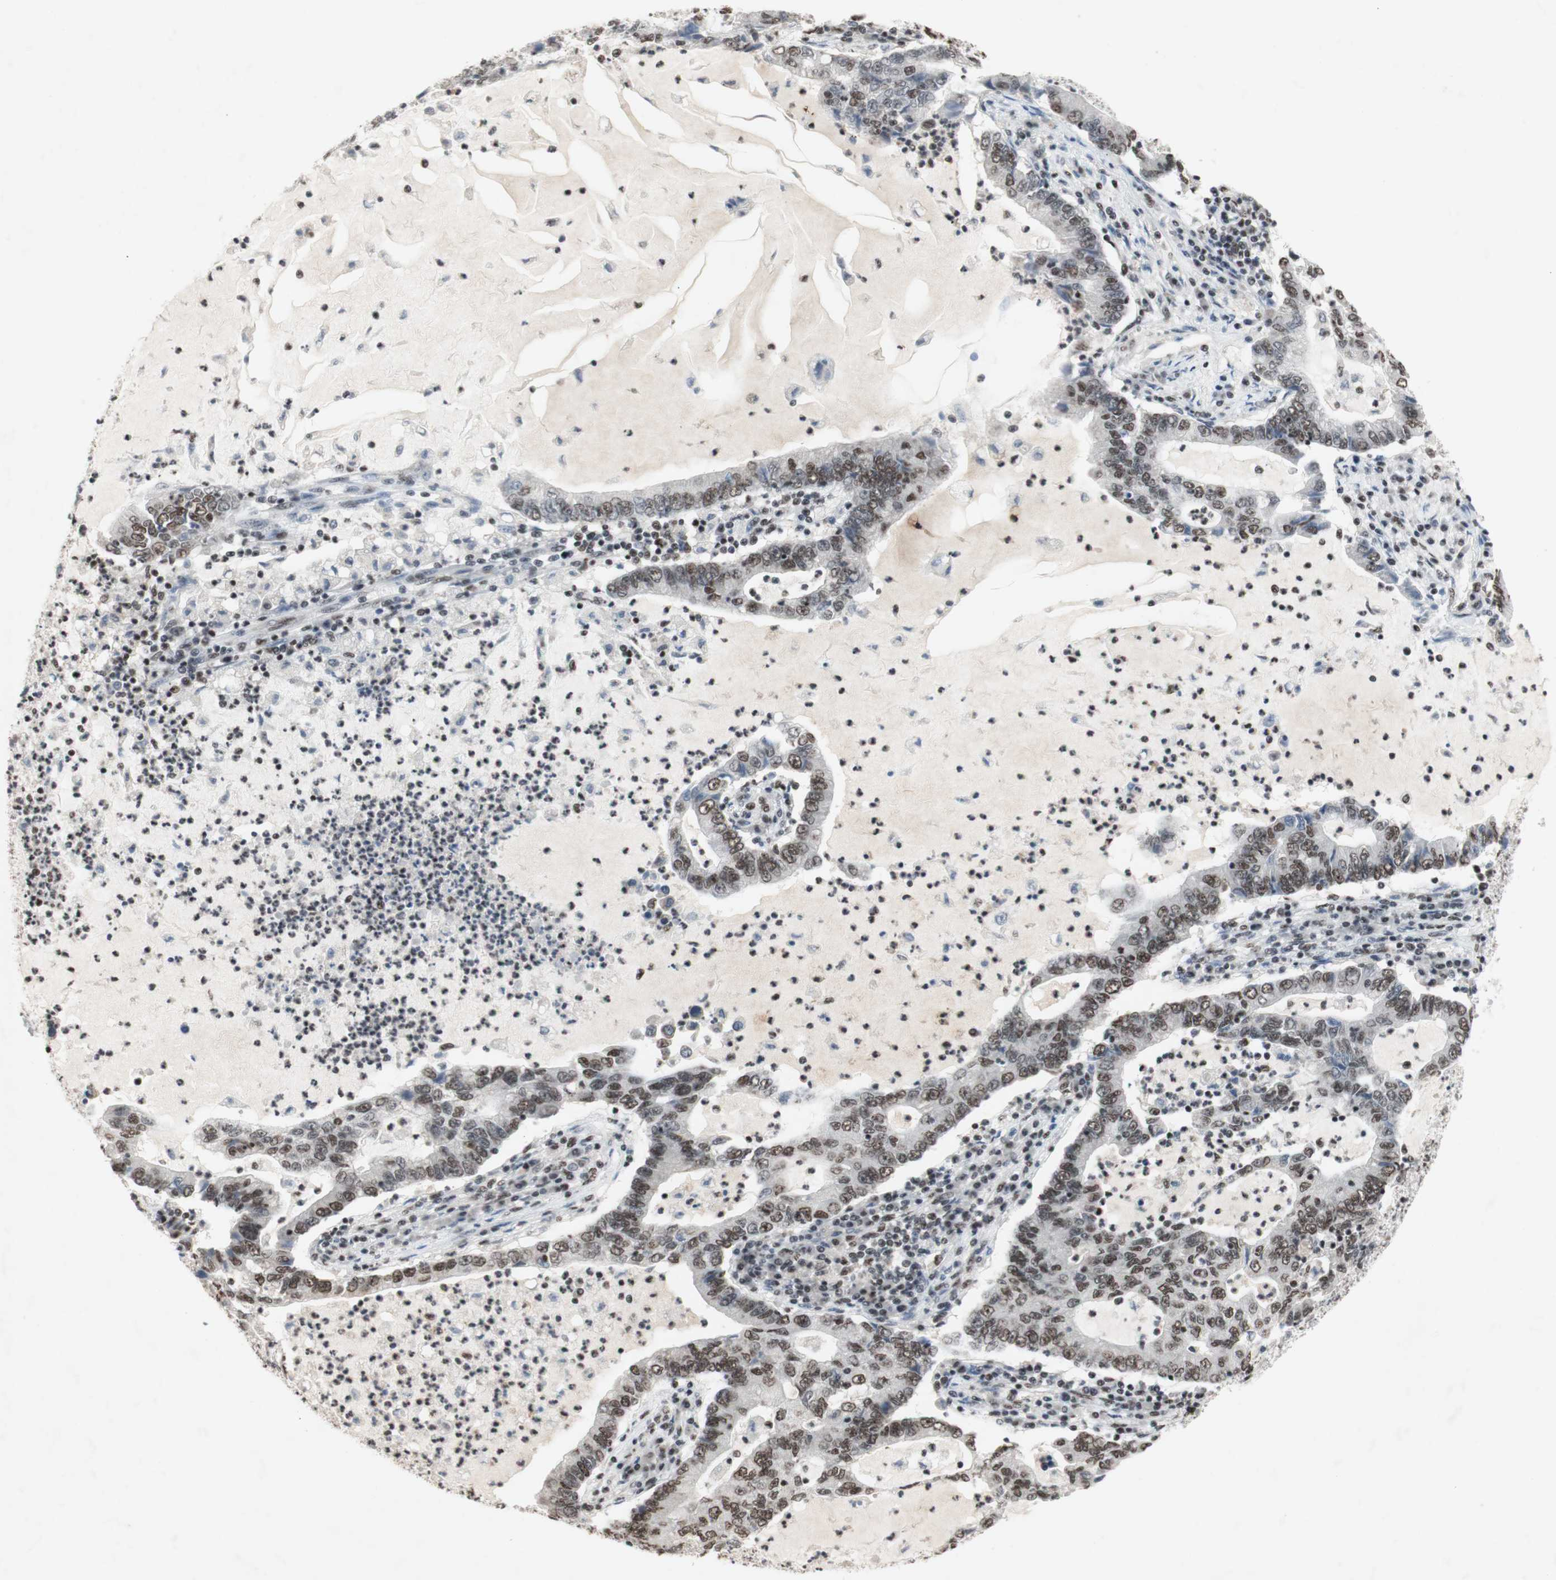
{"staining": {"intensity": "moderate", "quantity": "25%-75%", "location": "nuclear"}, "tissue": "lung cancer", "cell_type": "Tumor cells", "image_type": "cancer", "snomed": [{"axis": "morphology", "description": "Adenocarcinoma, NOS"}, {"axis": "topography", "description": "Lung"}], "caption": "This is an image of immunohistochemistry (IHC) staining of lung adenocarcinoma, which shows moderate expression in the nuclear of tumor cells.", "gene": "SNRPB", "patient": {"sex": "female", "age": 51}}